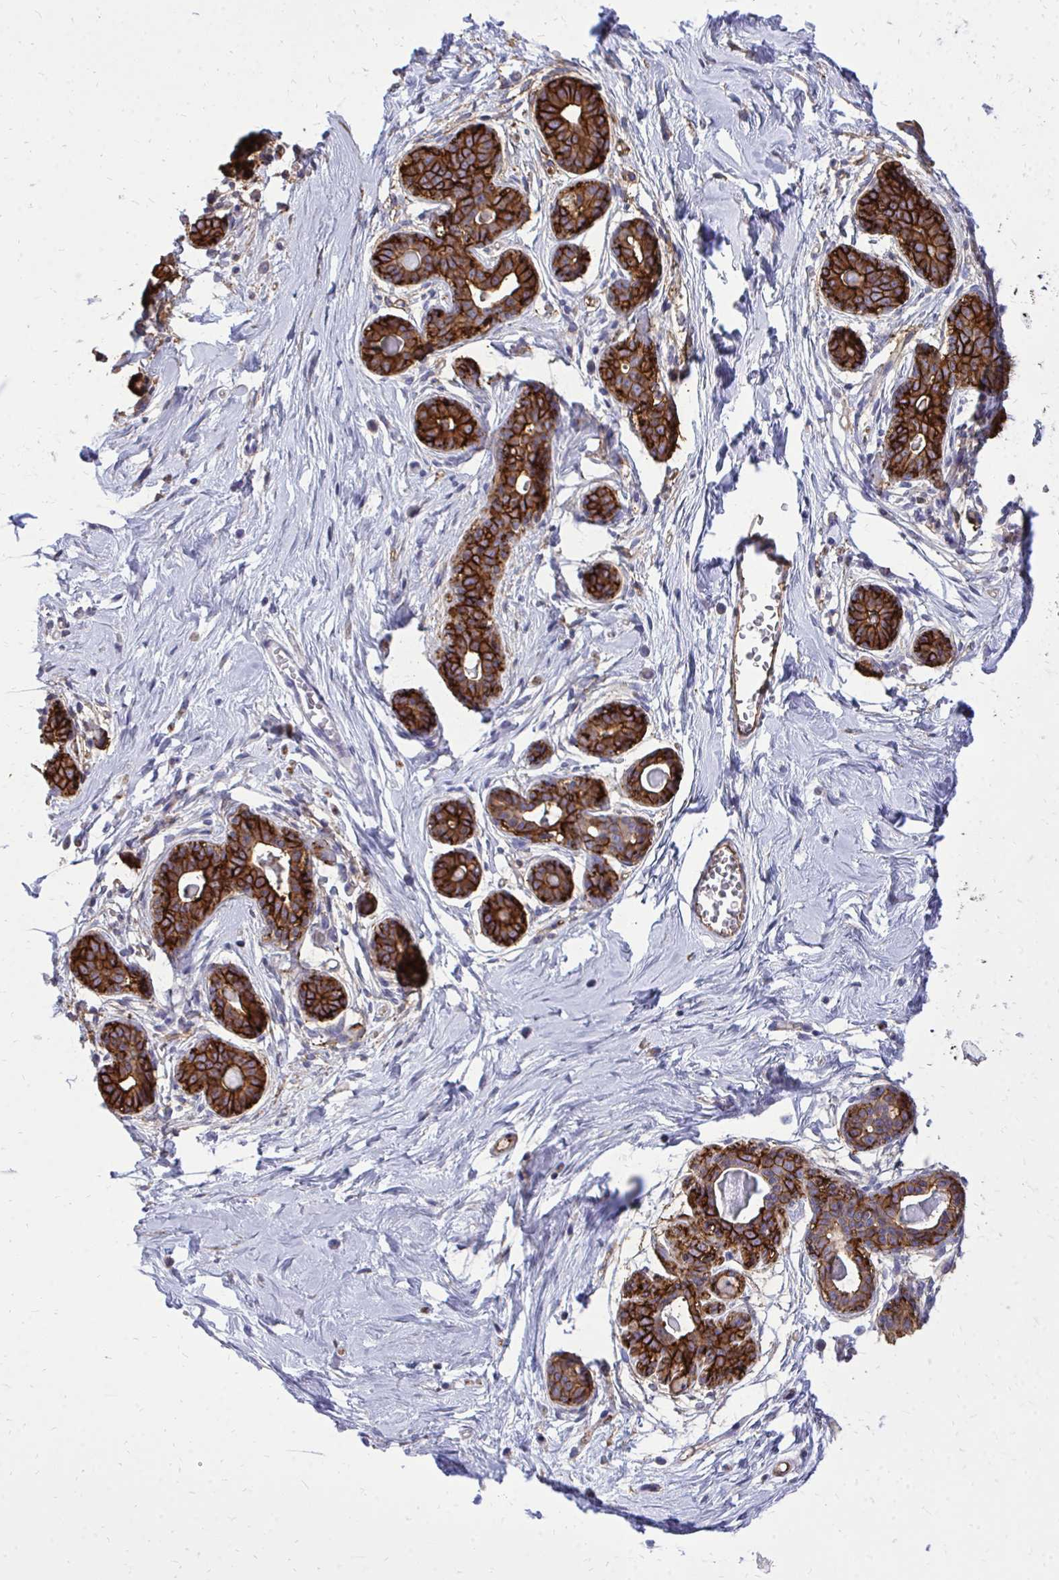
{"staining": {"intensity": "negative", "quantity": "none", "location": "none"}, "tissue": "breast", "cell_type": "Adipocytes", "image_type": "normal", "snomed": [{"axis": "morphology", "description": "Normal tissue, NOS"}, {"axis": "topography", "description": "Breast"}], "caption": "A high-resolution micrograph shows immunohistochemistry staining of unremarkable breast, which displays no significant staining in adipocytes. (Stains: DAB immunohistochemistry (IHC) with hematoxylin counter stain, Microscopy: brightfield microscopy at high magnification).", "gene": "MARCKSL1", "patient": {"sex": "female", "age": 45}}